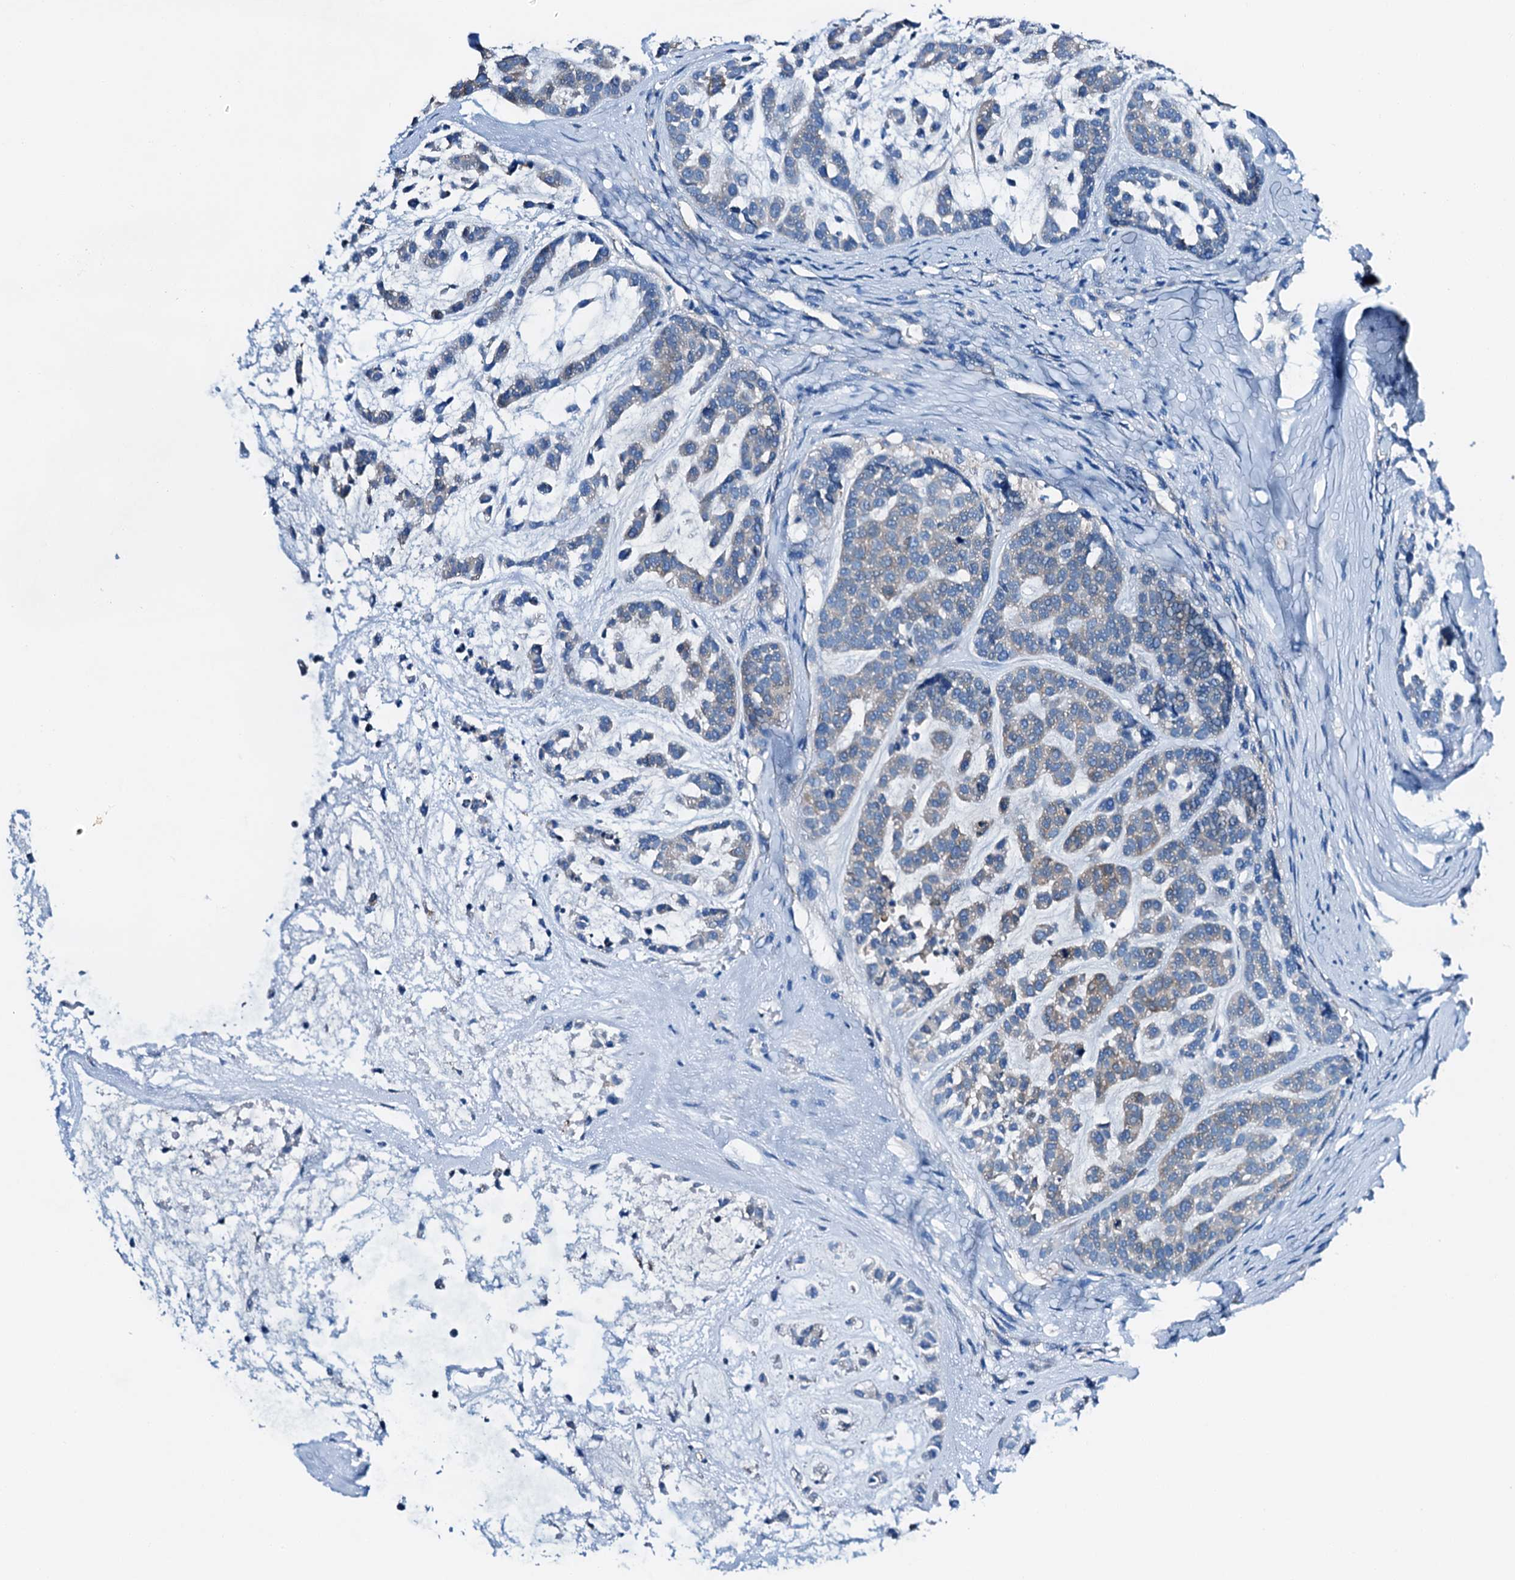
{"staining": {"intensity": "negative", "quantity": "none", "location": "none"}, "tissue": "head and neck cancer", "cell_type": "Tumor cells", "image_type": "cancer", "snomed": [{"axis": "morphology", "description": "Adenocarcinoma, NOS"}, {"axis": "morphology", "description": "Adenoma, NOS"}, {"axis": "topography", "description": "Head-Neck"}], "caption": "Image shows no significant protein expression in tumor cells of head and neck adenoma. (DAB IHC, high magnification).", "gene": "C1QTNF4", "patient": {"sex": "female", "age": 55}}